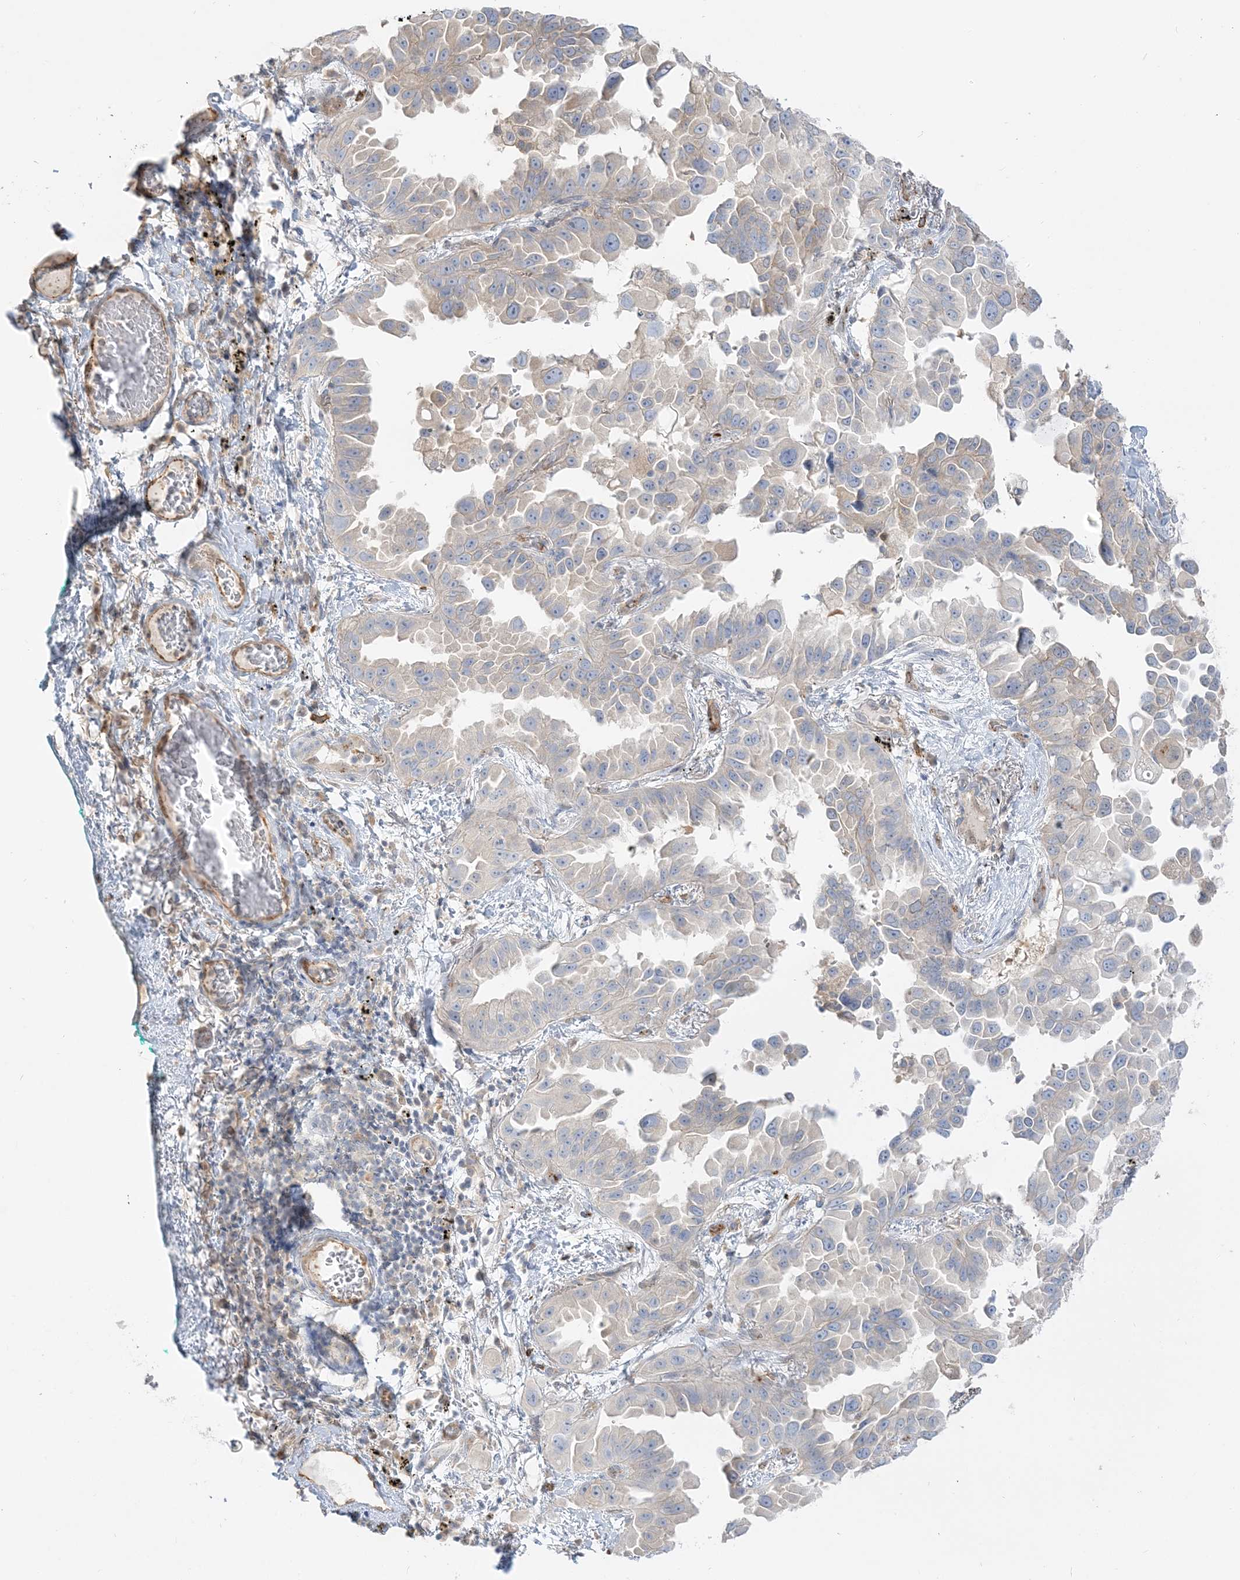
{"staining": {"intensity": "negative", "quantity": "none", "location": "none"}, "tissue": "lung cancer", "cell_type": "Tumor cells", "image_type": "cancer", "snomed": [{"axis": "morphology", "description": "Adenocarcinoma, NOS"}, {"axis": "topography", "description": "Lung"}], "caption": "Adenocarcinoma (lung) stained for a protein using immunohistochemistry exhibits no expression tumor cells.", "gene": "INPP1", "patient": {"sex": "female", "age": 67}}